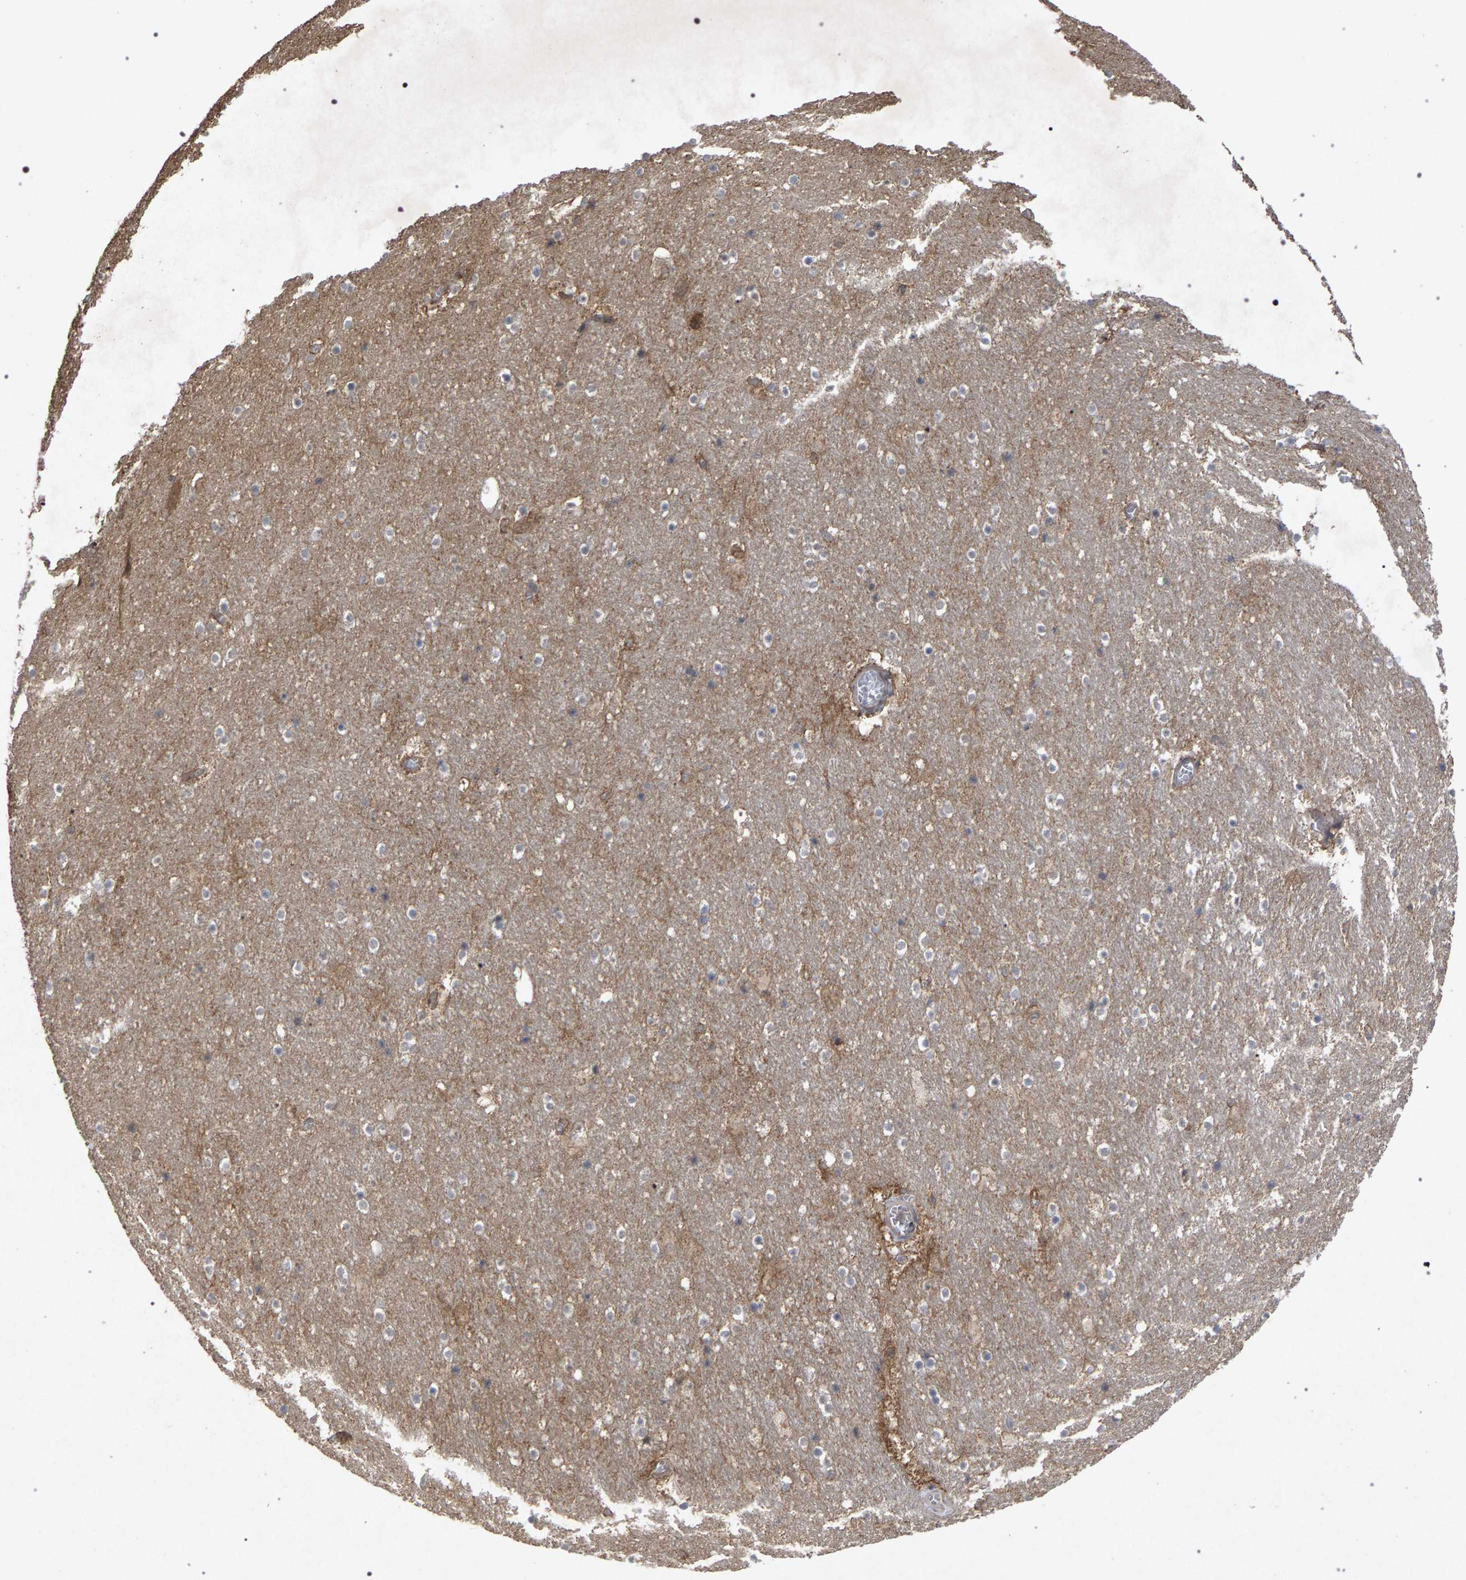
{"staining": {"intensity": "weak", "quantity": "<25%", "location": "cytoplasmic/membranous"}, "tissue": "hippocampus", "cell_type": "Glial cells", "image_type": "normal", "snomed": [{"axis": "morphology", "description": "Normal tissue, NOS"}, {"axis": "topography", "description": "Hippocampus"}], "caption": "Glial cells are negative for brown protein staining in benign hippocampus. The staining was performed using DAB (3,3'-diaminobenzidine) to visualize the protein expression in brown, while the nuclei were stained in blue with hematoxylin (Magnification: 20x).", "gene": "SLC4A4", "patient": {"sex": "male", "age": 45}}